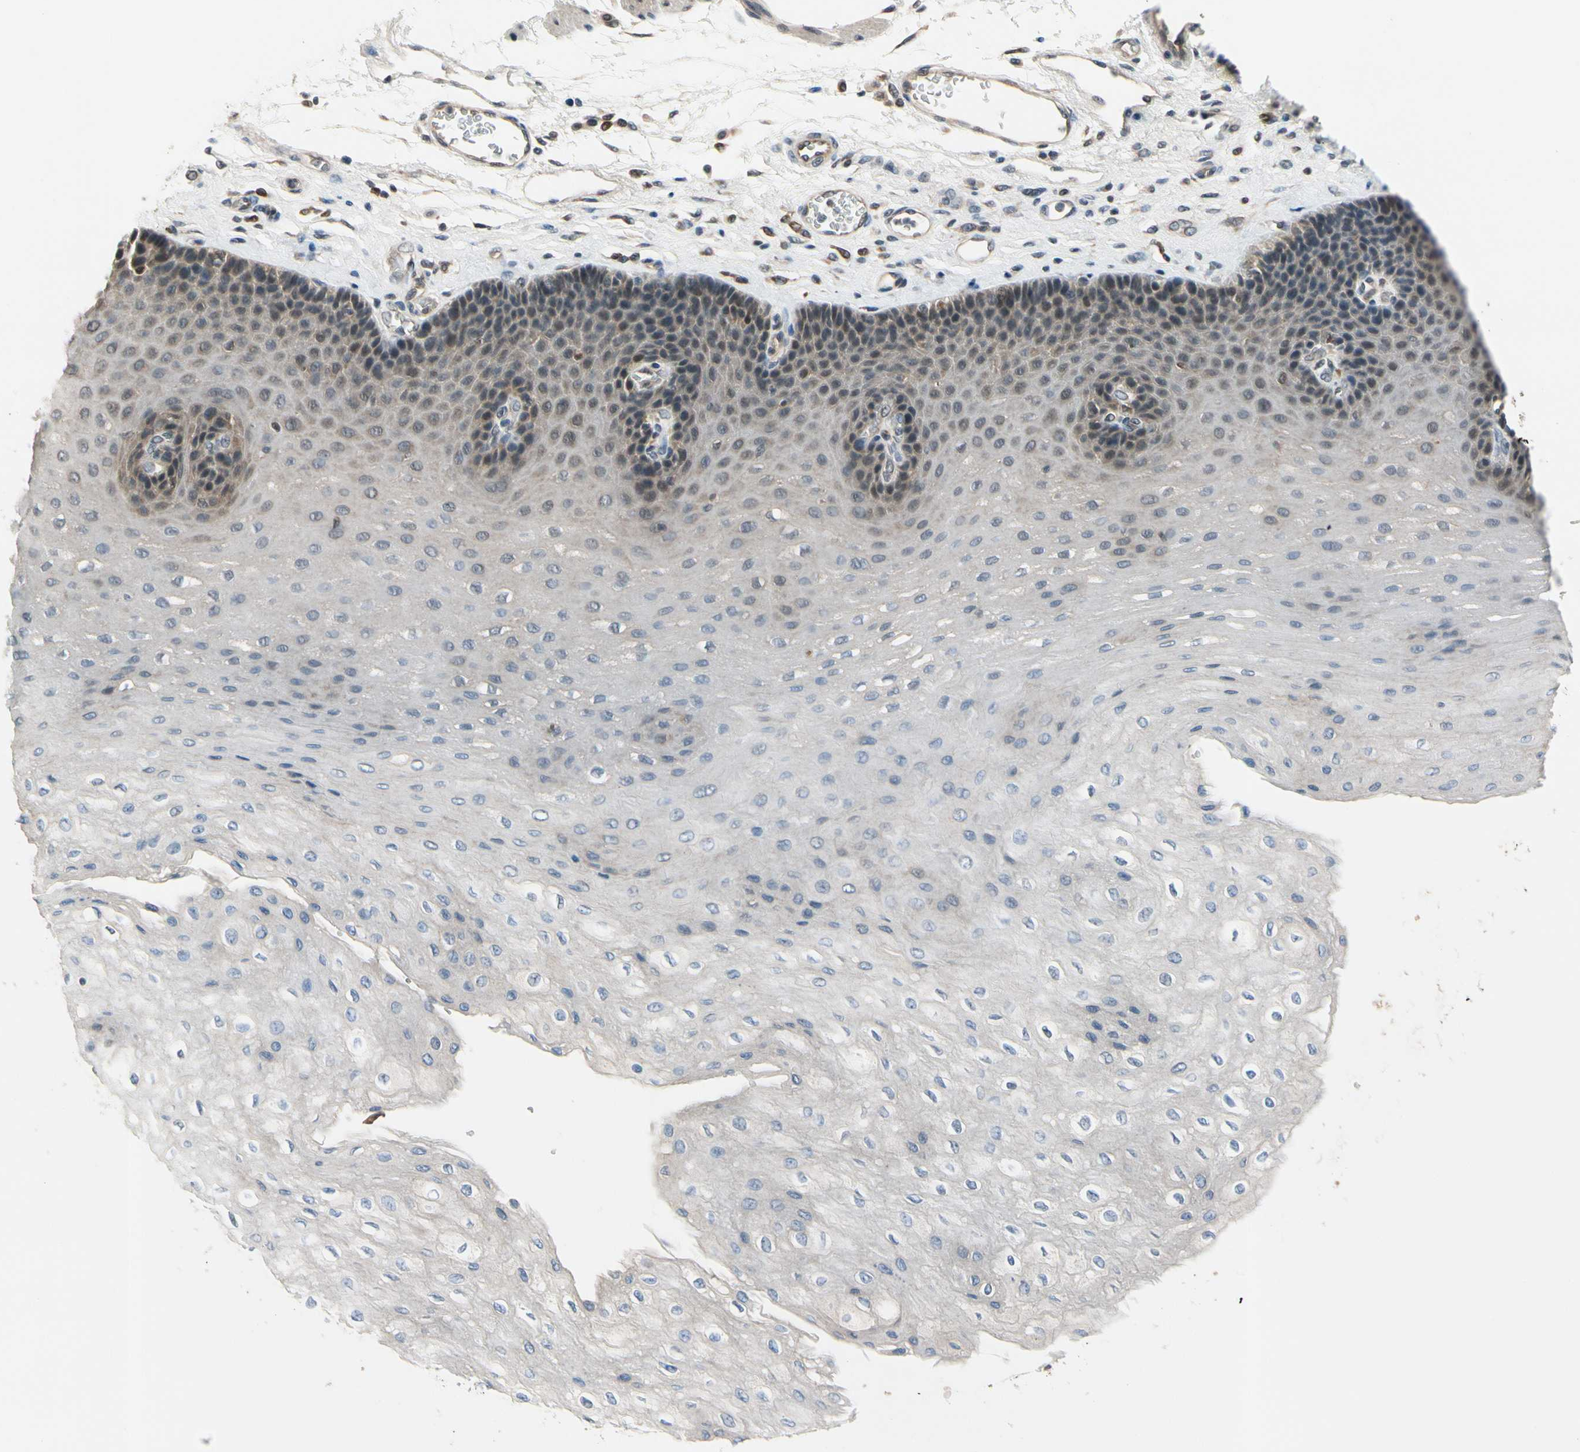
{"staining": {"intensity": "weak", "quantity": "<25%", "location": "cytoplasmic/membranous"}, "tissue": "esophagus", "cell_type": "Squamous epithelial cells", "image_type": "normal", "snomed": [{"axis": "morphology", "description": "Normal tissue, NOS"}, {"axis": "topography", "description": "Esophagus"}], "caption": "Immunohistochemistry image of unremarkable human esophagus stained for a protein (brown), which reveals no staining in squamous epithelial cells. The staining was performed using DAB to visualize the protein expression in brown, while the nuclei were stained in blue with hematoxylin (Magnification: 20x).", "gene": "TAF12", "patient": {"sex": "female", "age": 72}}